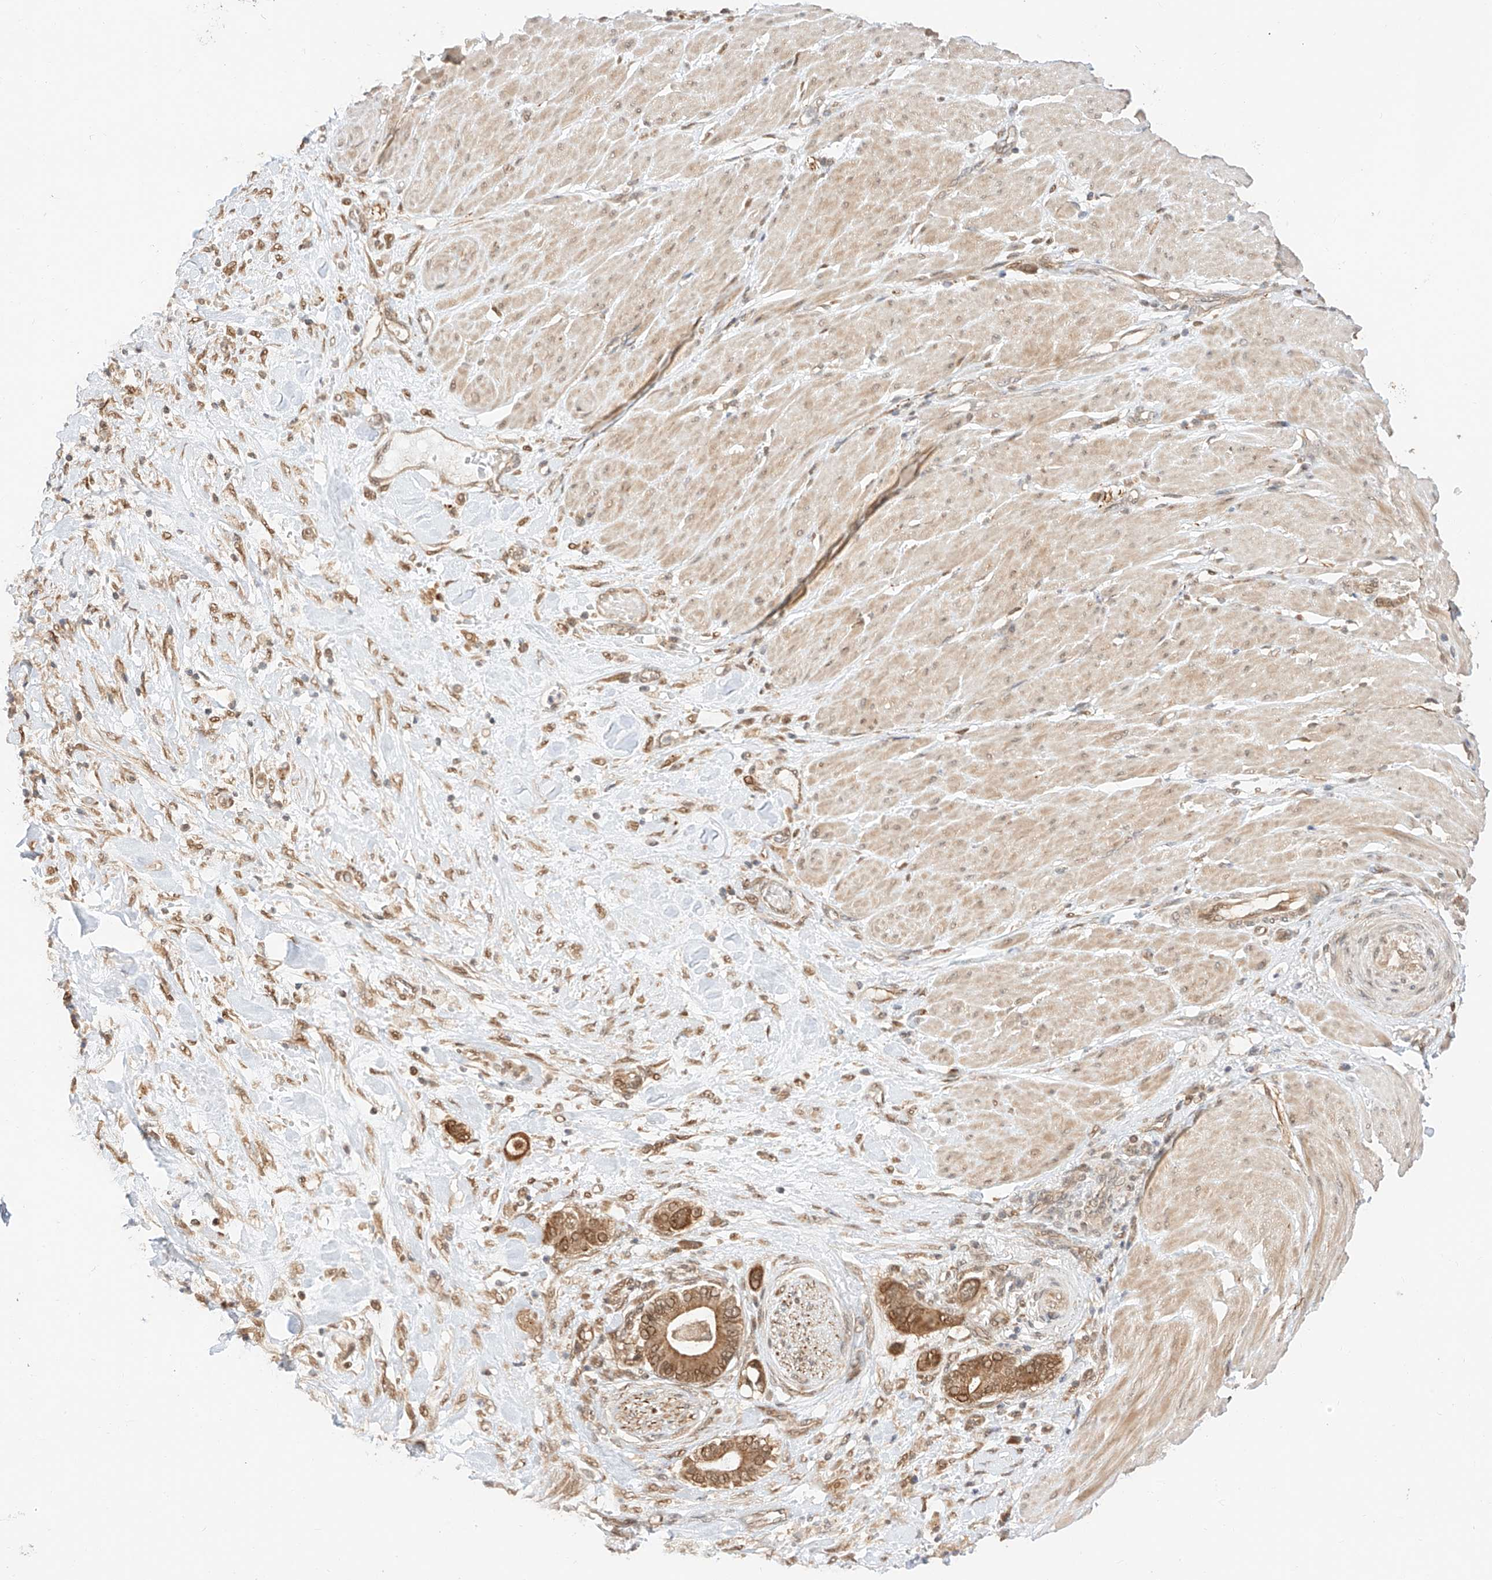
{"staining": {"intensity": "moderate", "quantity": ">75%", "location": "cytoplasmic/membranous,nuclear"}, "tissue": "pancreatic cancer", "cell_type": "Tumor cells", "image_type": "cancer", "snomed": [{"axis": "morphology", "description": "Adenocarcinoma, NOS"}, {"axis": "topography", "description": "Pancreas"}], "caption": "This photomicrograph shows pancreatic adenocarcinoma stained with immunohistochemistry (IHC) to label a protein in brown. The cytoplasmic/membranous and nuclear of tumor cells show moderate positivity for the protein. Nuclei are counter-stained blue.", "gene": "EIF4H", "patient": {"sex": "male", "age": 68}}